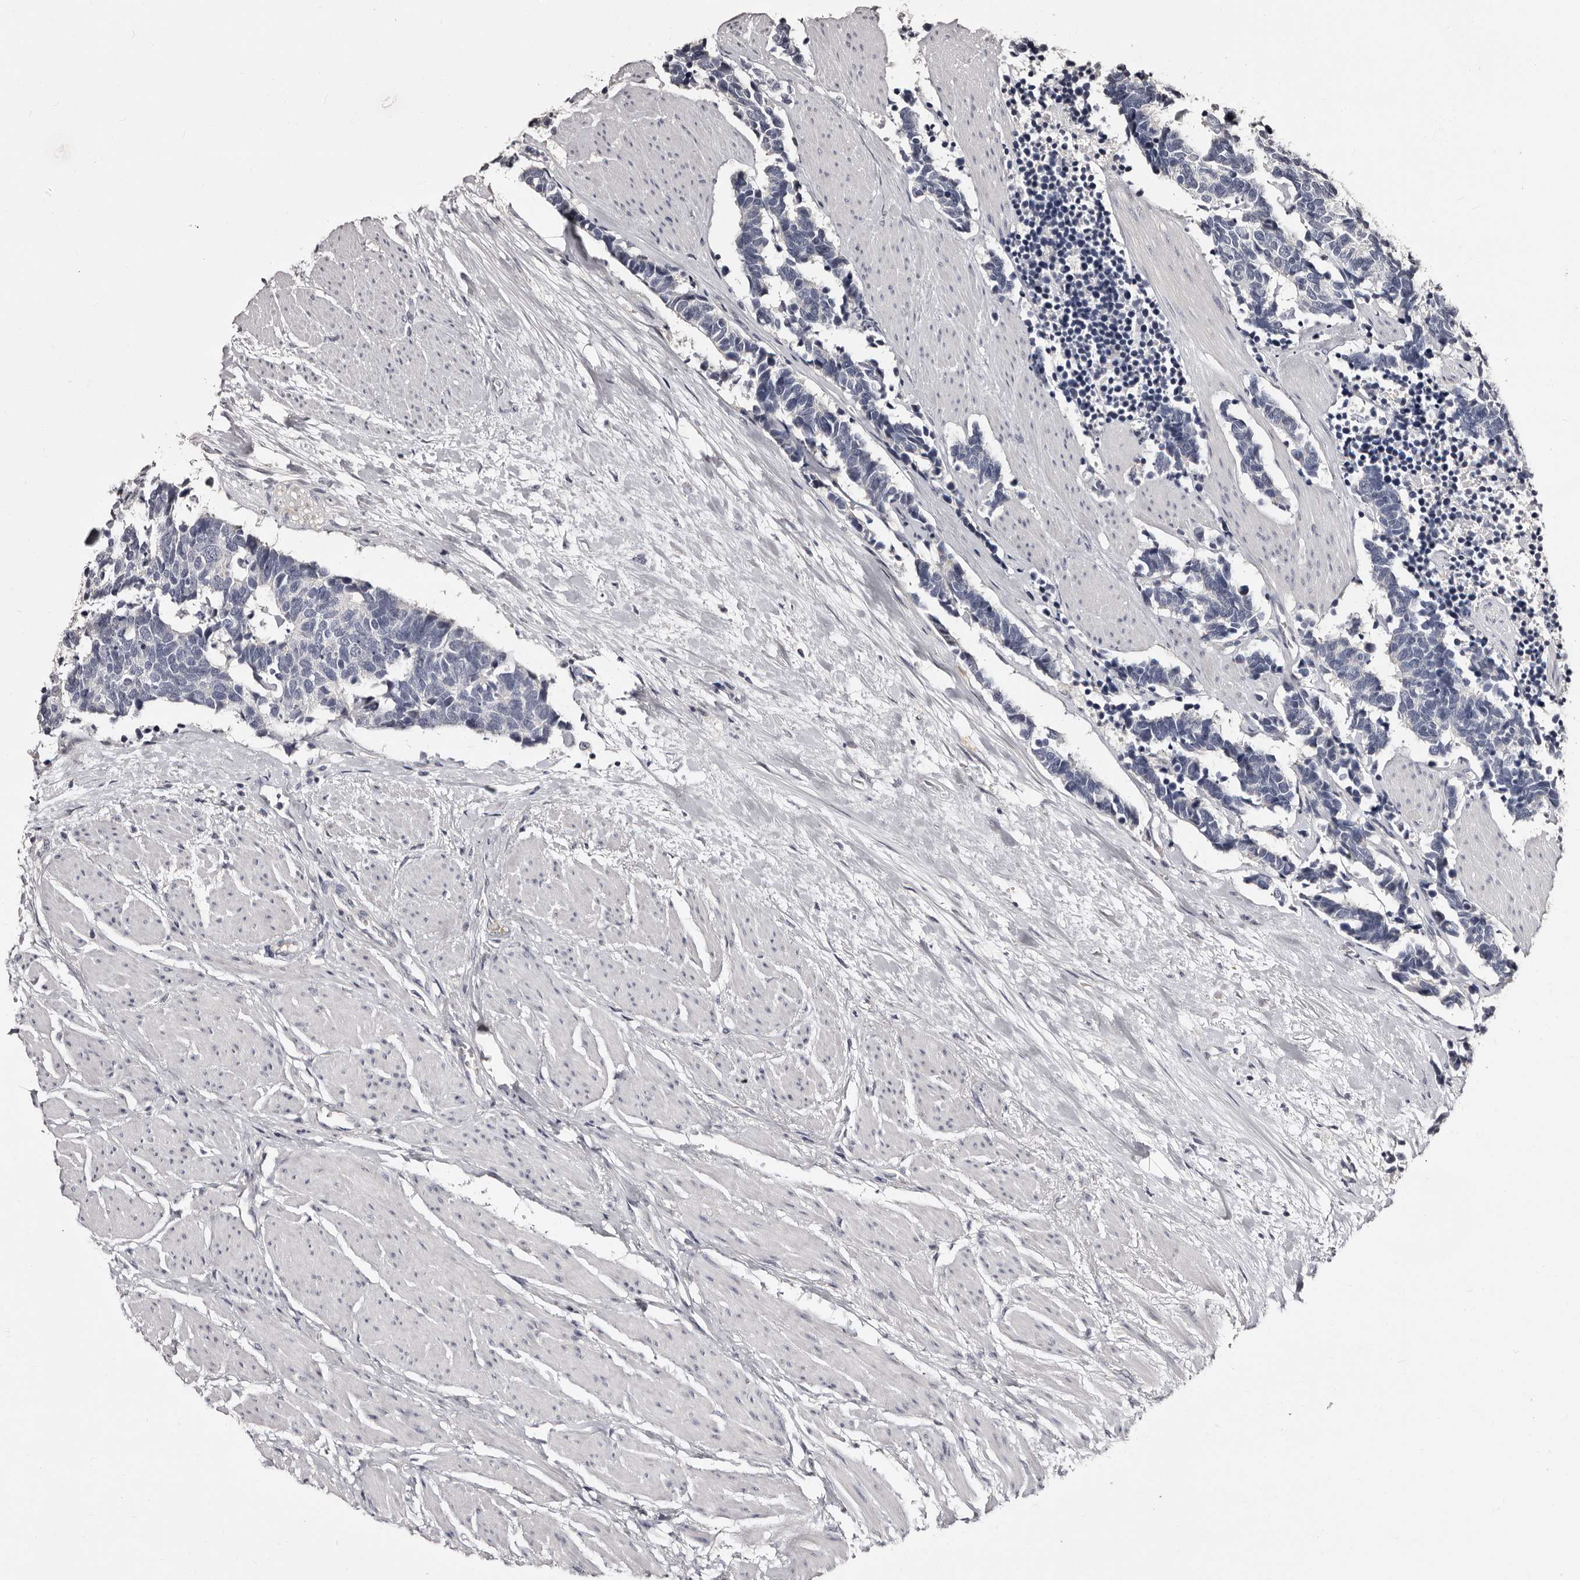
{"staining": {"intensity": "negative", "quantity": "none", "location": "none"}, "tissue": "carcinoid", "cell_type": "Tumor cells", "image_type": "cancer", "snomed": [{"axis": "morphology", "description": "Carcinoma, NOS"}, {"axis": "morphology", "description": "Carcinoid, malignant, NOS"}, {"axis": "topography", "description": "Urinary bladder"}], "caption": "DAB (3,3'-diaminobenzidine) immunohistochemical staining of carcinoid demonstrates no significant expression in tumor cells.", "gene": "BPGM", "patient": {"sex": "male", "age": 57}}